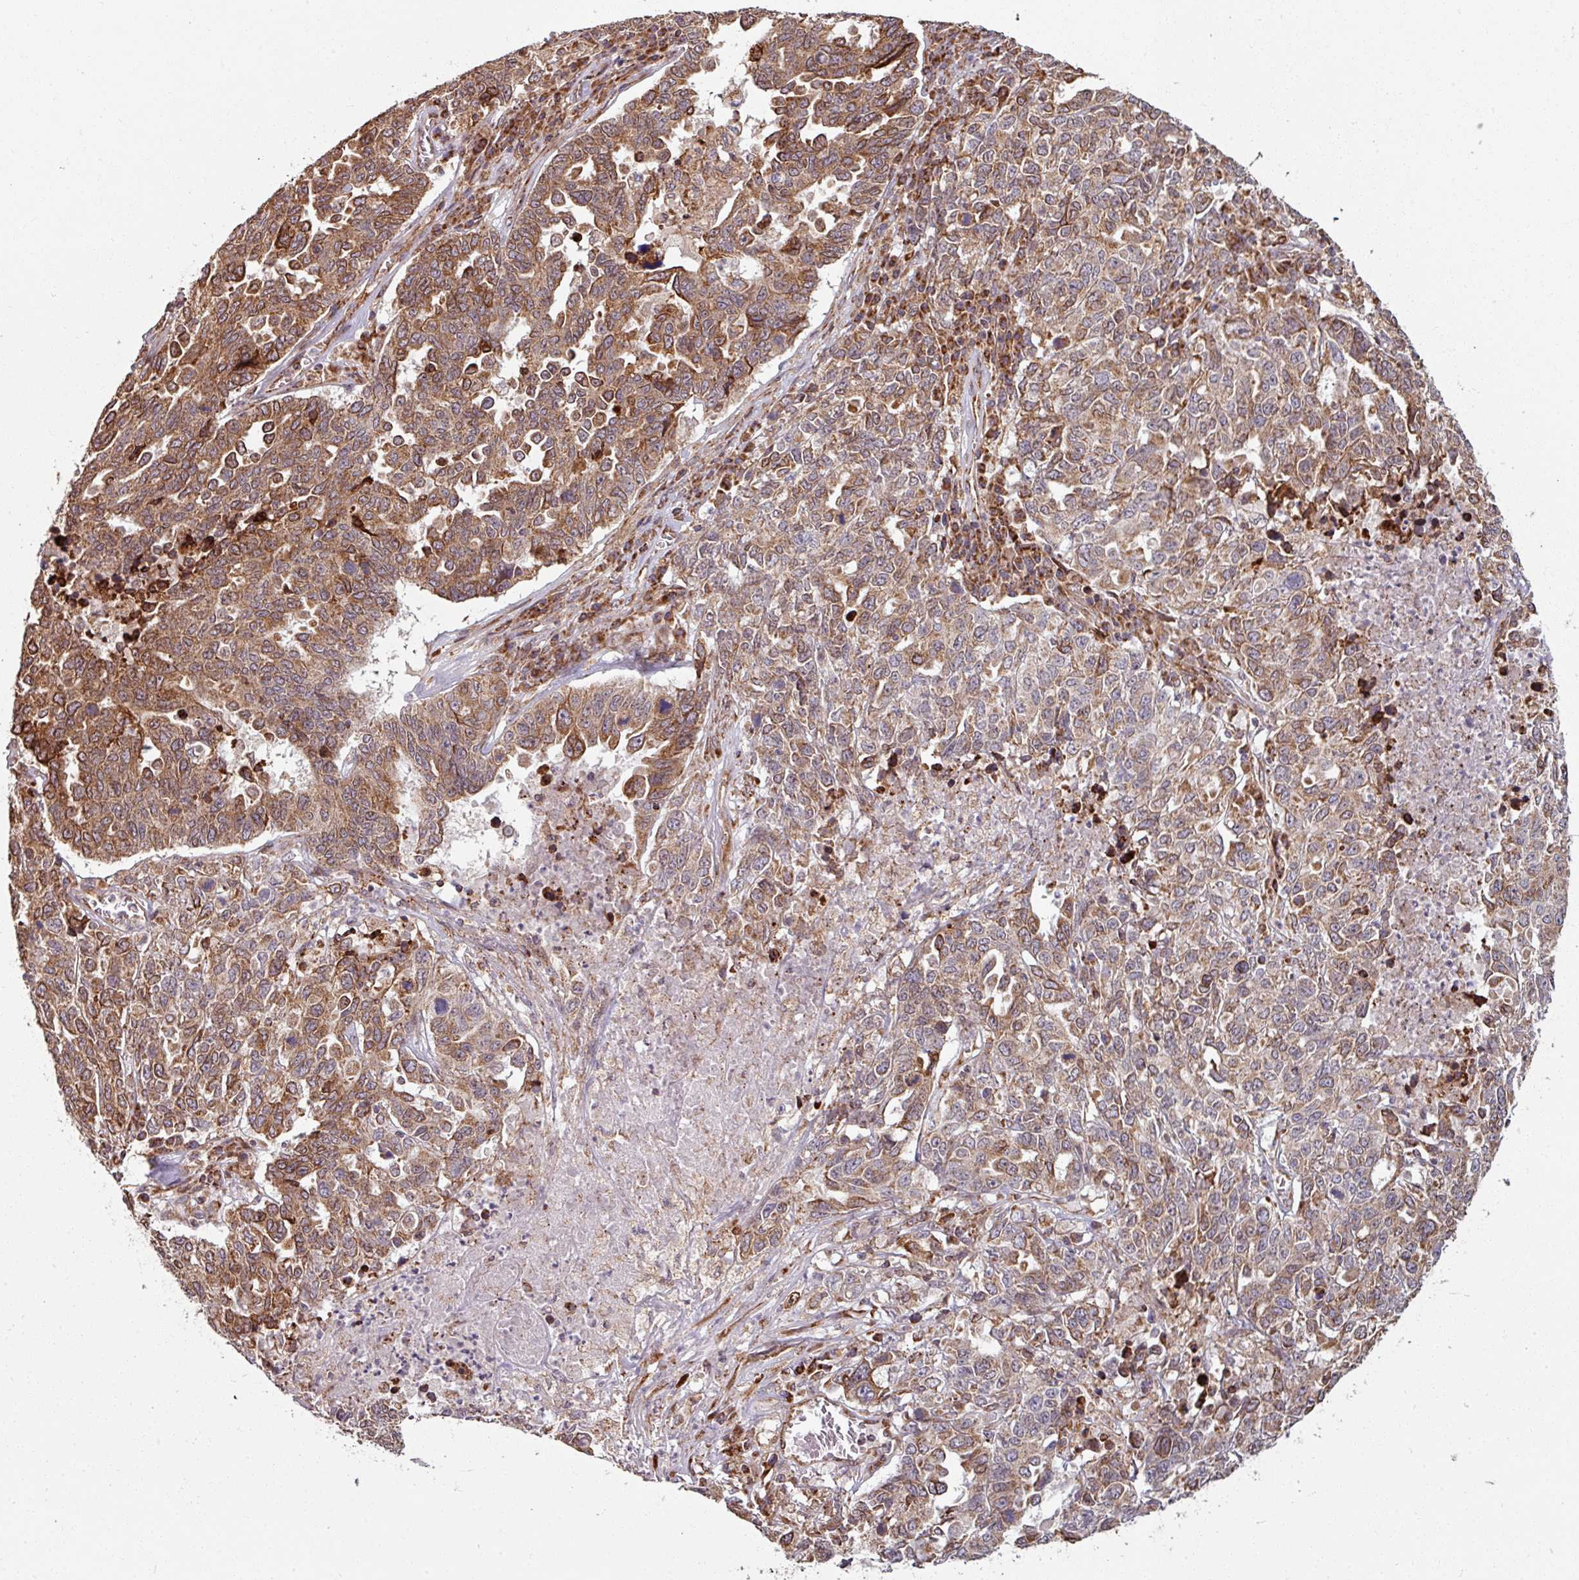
{"staining": {"intensity": "moderate", "quantity": ">75%", "location": "cytoplasmic/membranous"}, "tissue": "ovarian cancer", "cell_type": "Tumor cells", "image_type": "cancer", "snomed": [{"axis": "morphology", "description": "Carcinoma, endometroid"}, {"axis": "topography", "description": "Ovary"}], "caption": "Human endometroid carcinoma (ovarian) stained with a protein marker reveals moderate staining in tumor cells.", "gene": "MAGT1", "patient": {"sex": "female", "age": 62}}